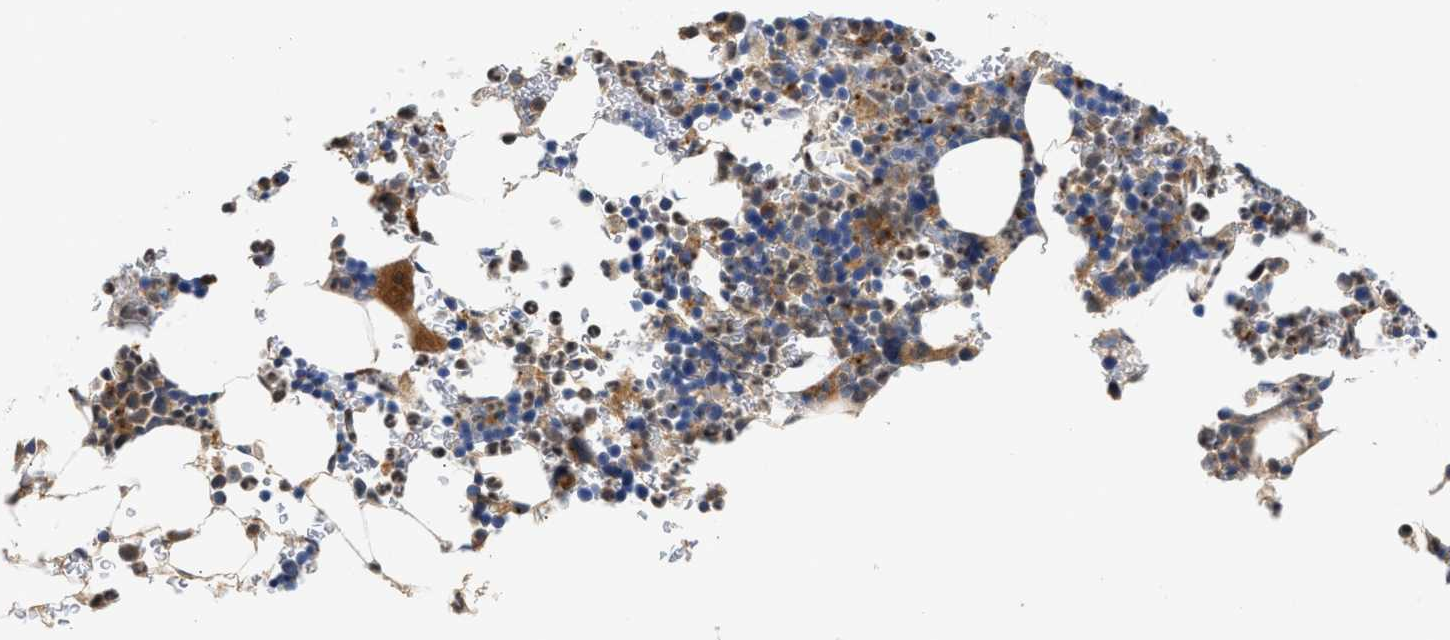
{"staining": {"intensity": "moderate", "quantity": "25%-75%", "location": "cytoplasmic/membranous"}, "tissue": "bone marrow", "cell_type": "Hematopoietic cells", "image_type": "normal", "snomed": [{"axis": "morphology", "description": "Normal tissue, NOS"}, {"axis": "topography", "description": "Bone marrow"}], "caption": "Protein expression analysis of benign bone marrow demonstrates moderate cytoplasmic/membranous positivity in approximately 25%-75% of hematopoietic cells.", "gene": "PPM1L", "patient": {"sex": "female", "age": 81}}